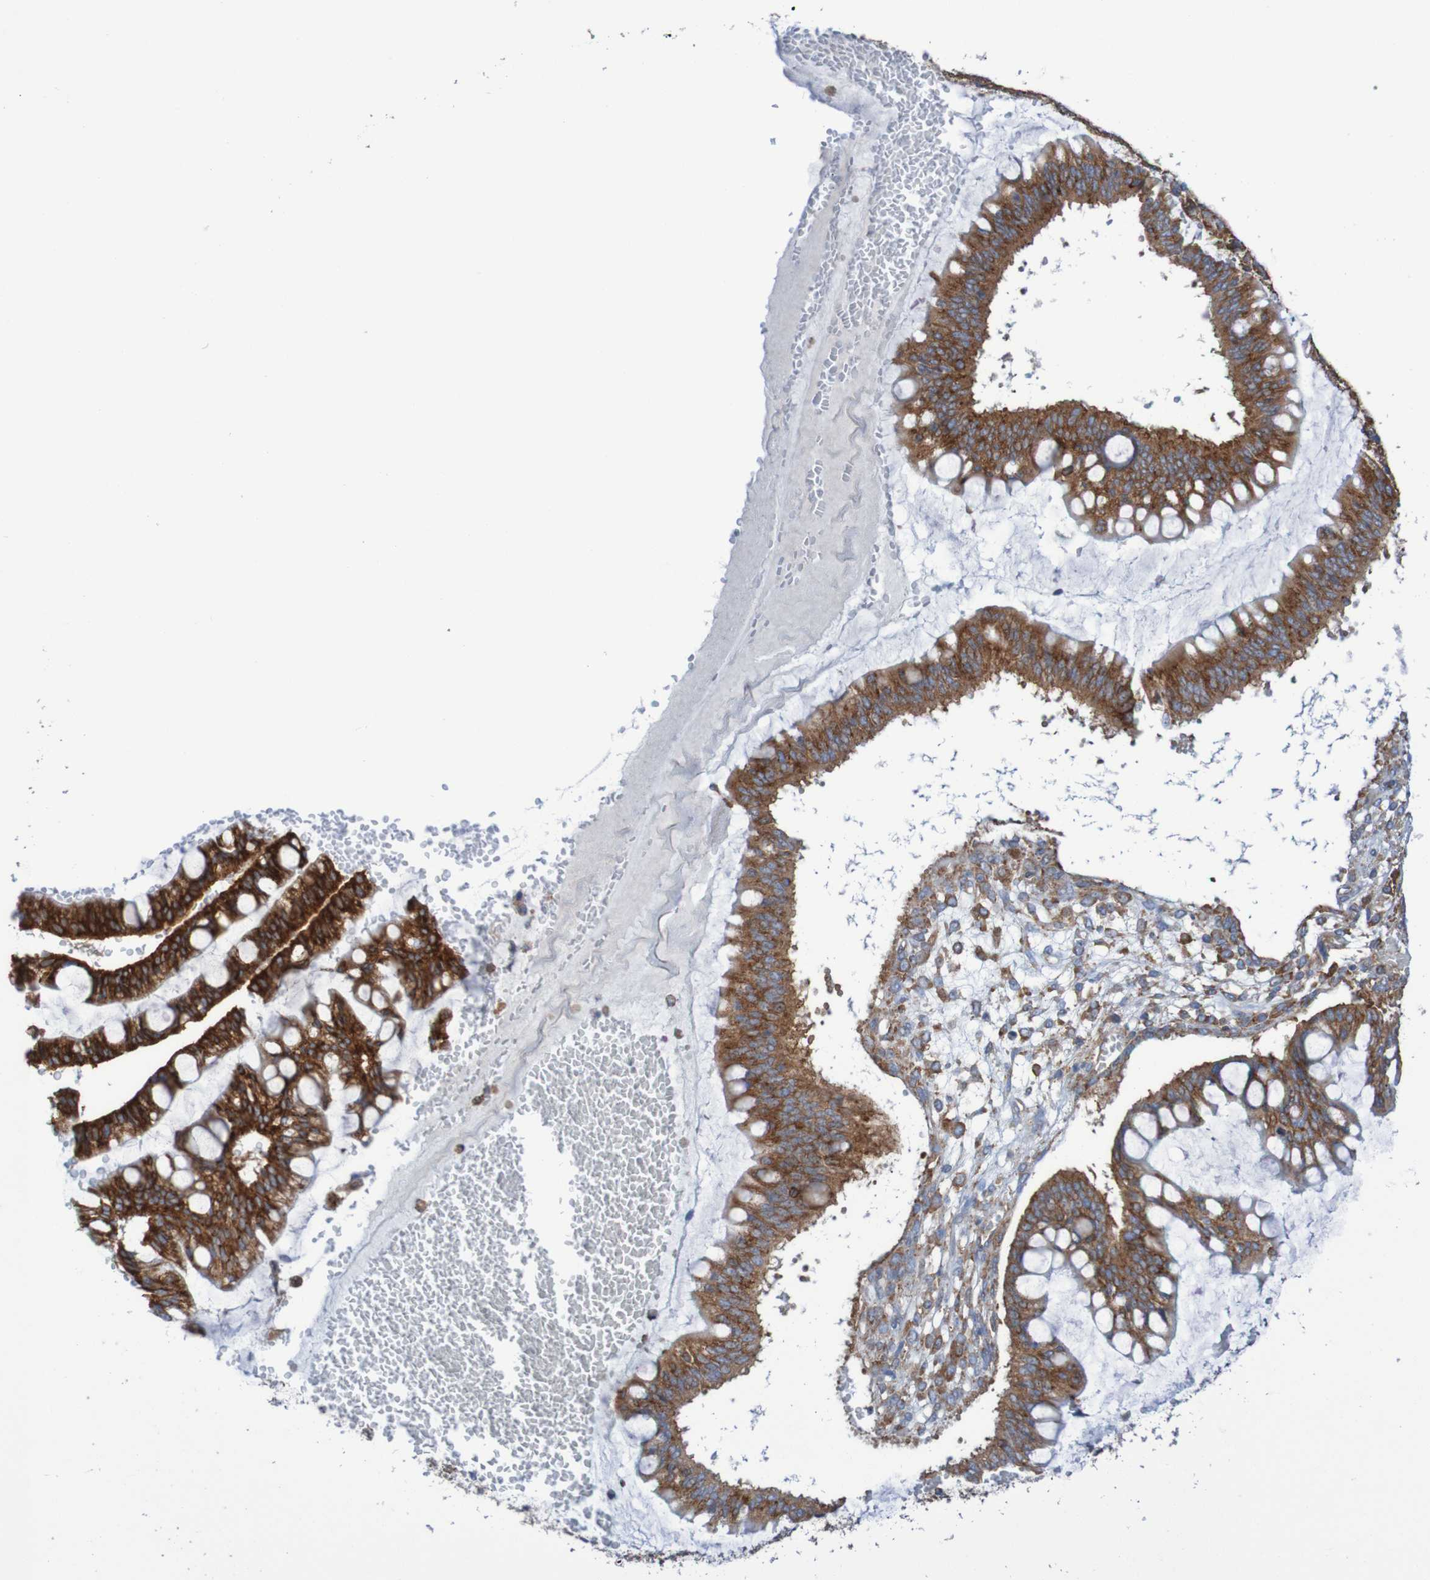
{"staining": {"intensity": "strong", "quantity": ">75%", "location": "cytoplasmic/membranous"}, "tissue": "ovarian cancer", "cell_type": "Tumor cells", "image_type": "cancer", "snomed": [{"axis": "morphology", "description": "Cystadenocarcinoma, mucinous, NOS"}, {"axis": "topography", "description": "Ovary"}], "caption": "A brown stain highlights strong cytoplasmic/membranous positivity of a protein in human ovarian mucinous cystadenocarcinoma tumor cells.", "gene": "FXR2", "patient": {"sex": "female", "age": 73}}